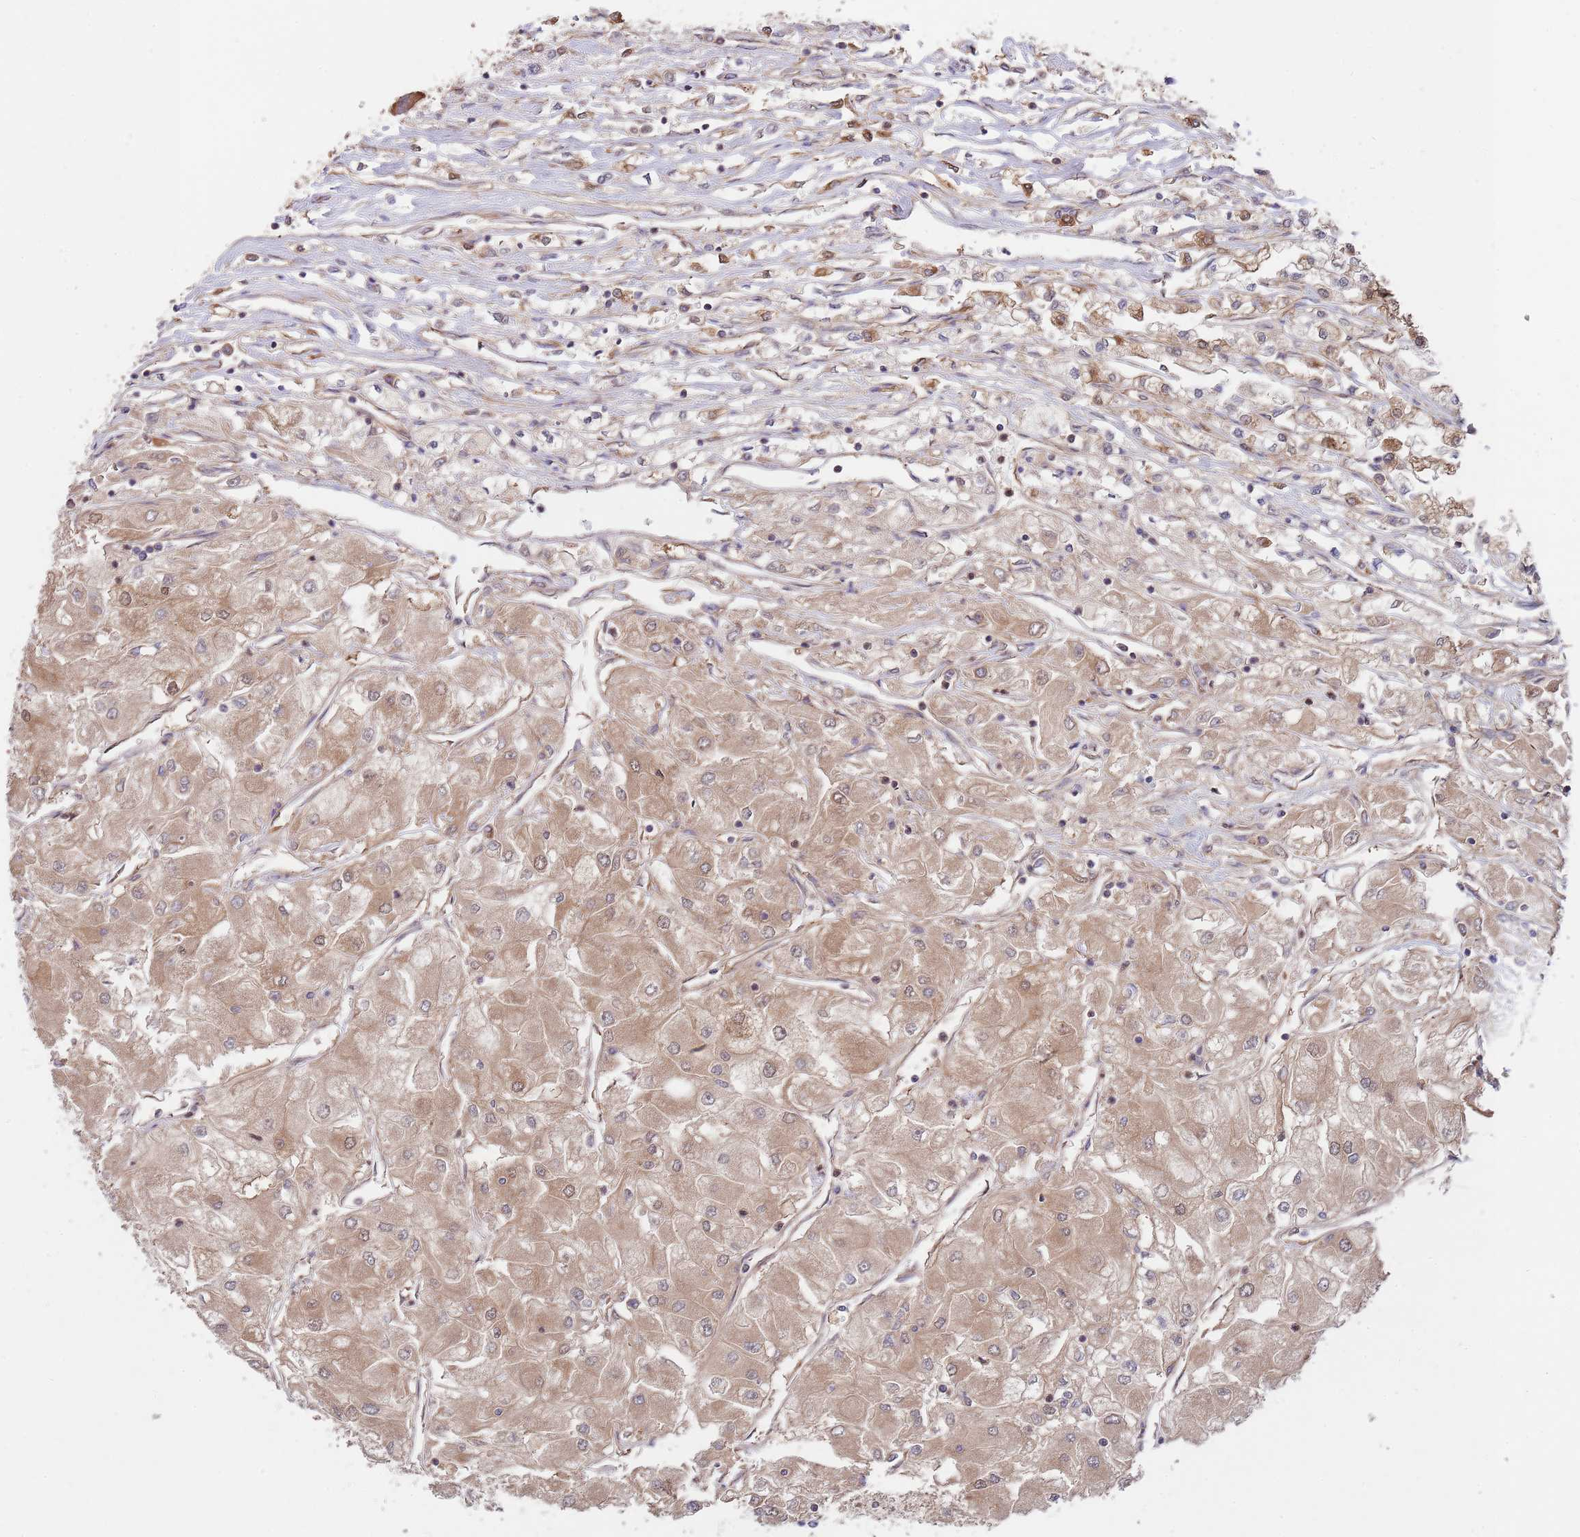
{"staining": {"intensity": "moderate", "quantity": ">75%", "location": "cytoplasmic/membranous"}, "tissue": "renal cancer", "cell_type": "Tumor cells", "image_type": "cancer", "snomed": [{"axis": "morphology", "description": "Adenocarcinoma, NOS"}, {"axis": "topography", "description": "Kidney"}], "caption": "Moderate cytoplasmic/membranous expression for a protein is identified in about >75% of tumor cells of renal cancer using immunohistochemistry.", "gene": "EIF3F", "patient": {"sex": "male", "age": 80}}